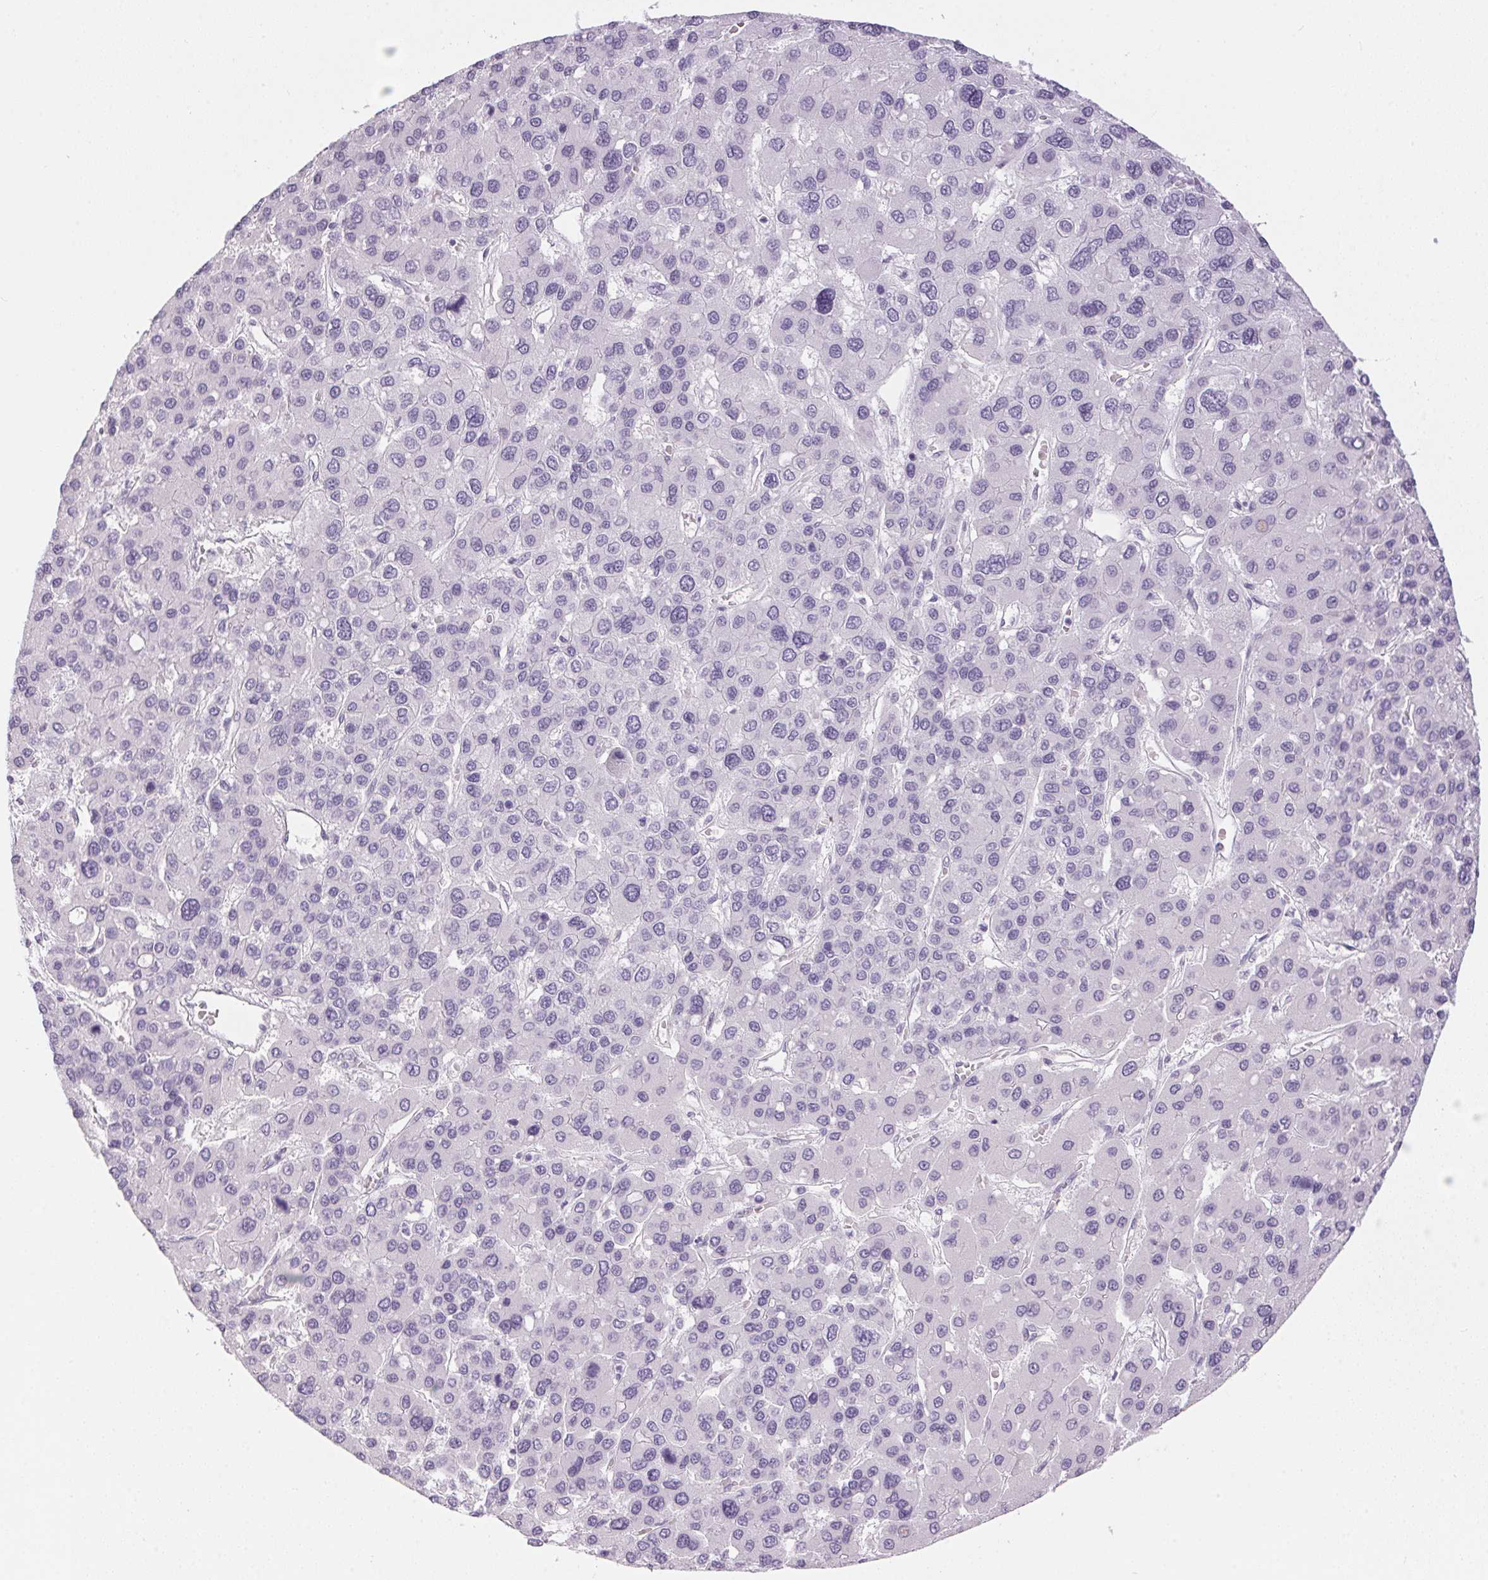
{"staining": {"intensity": "negative", "quantity": "none", "location": "none"}, "tissue": "liver cancer", "cell_type": "Tumor cells", "image_type": "cancer", "snomed": [{"axis": "morphology", "description": "Carcinoma, Hepatocellular, NOS"}, {"axis": "topography", "description": "Liver"}], "caption": "Immunohistochemistry (IHC) image of neoplastic tissue: liver cancer stained with DAB (3,3'-diaminobenzidine) reveals no significant protein expression in tumor cells.", "gene": "CADPS", "patient": {"sex": "female", "age": 41}}